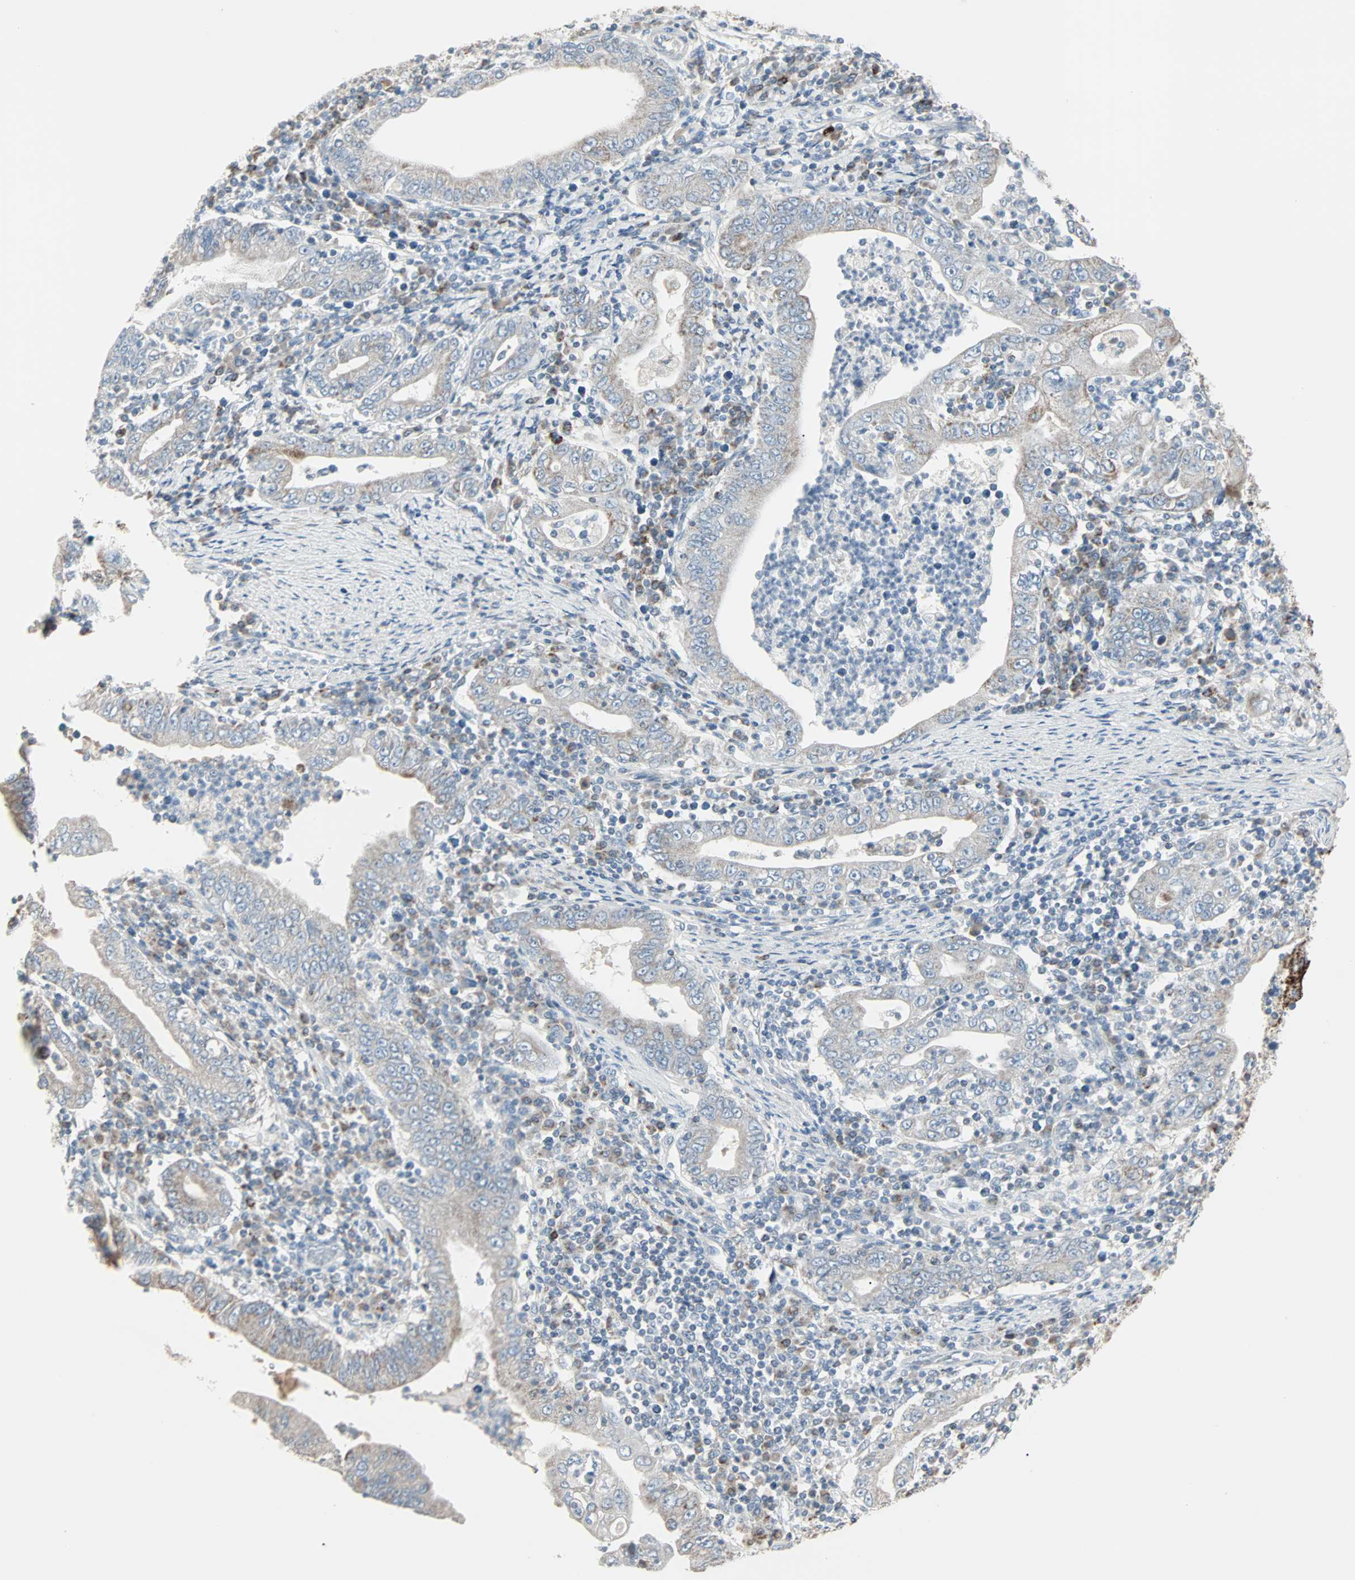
{"staining": {"intensity": "weak", "quantity": "<25%", "location": "cytoplasmic/membranous"}, "tissue": "stomach cancer", "cell_type": "Tumor cells", "image_type": "cancer", "snomed": [{"axis": "morphology", "description": "Normal tissue, NOS"}, {"axis": "morphology", "description": "Adenocarcinoma, NOS"}, {"axis": "topography", "description": "Esophagus"}, {"axis": "topography", "description": "Stomach, upper"}, {"axis": "topography", "description": "Peripheral nerve tissue"}], "caption": "Immunohistochemical staining of stomach adenocarcinoma demonstrates no significant positivity in tumor cells.", "gene": "IDH2", "patient": {"sex": "male", "age": 62}}